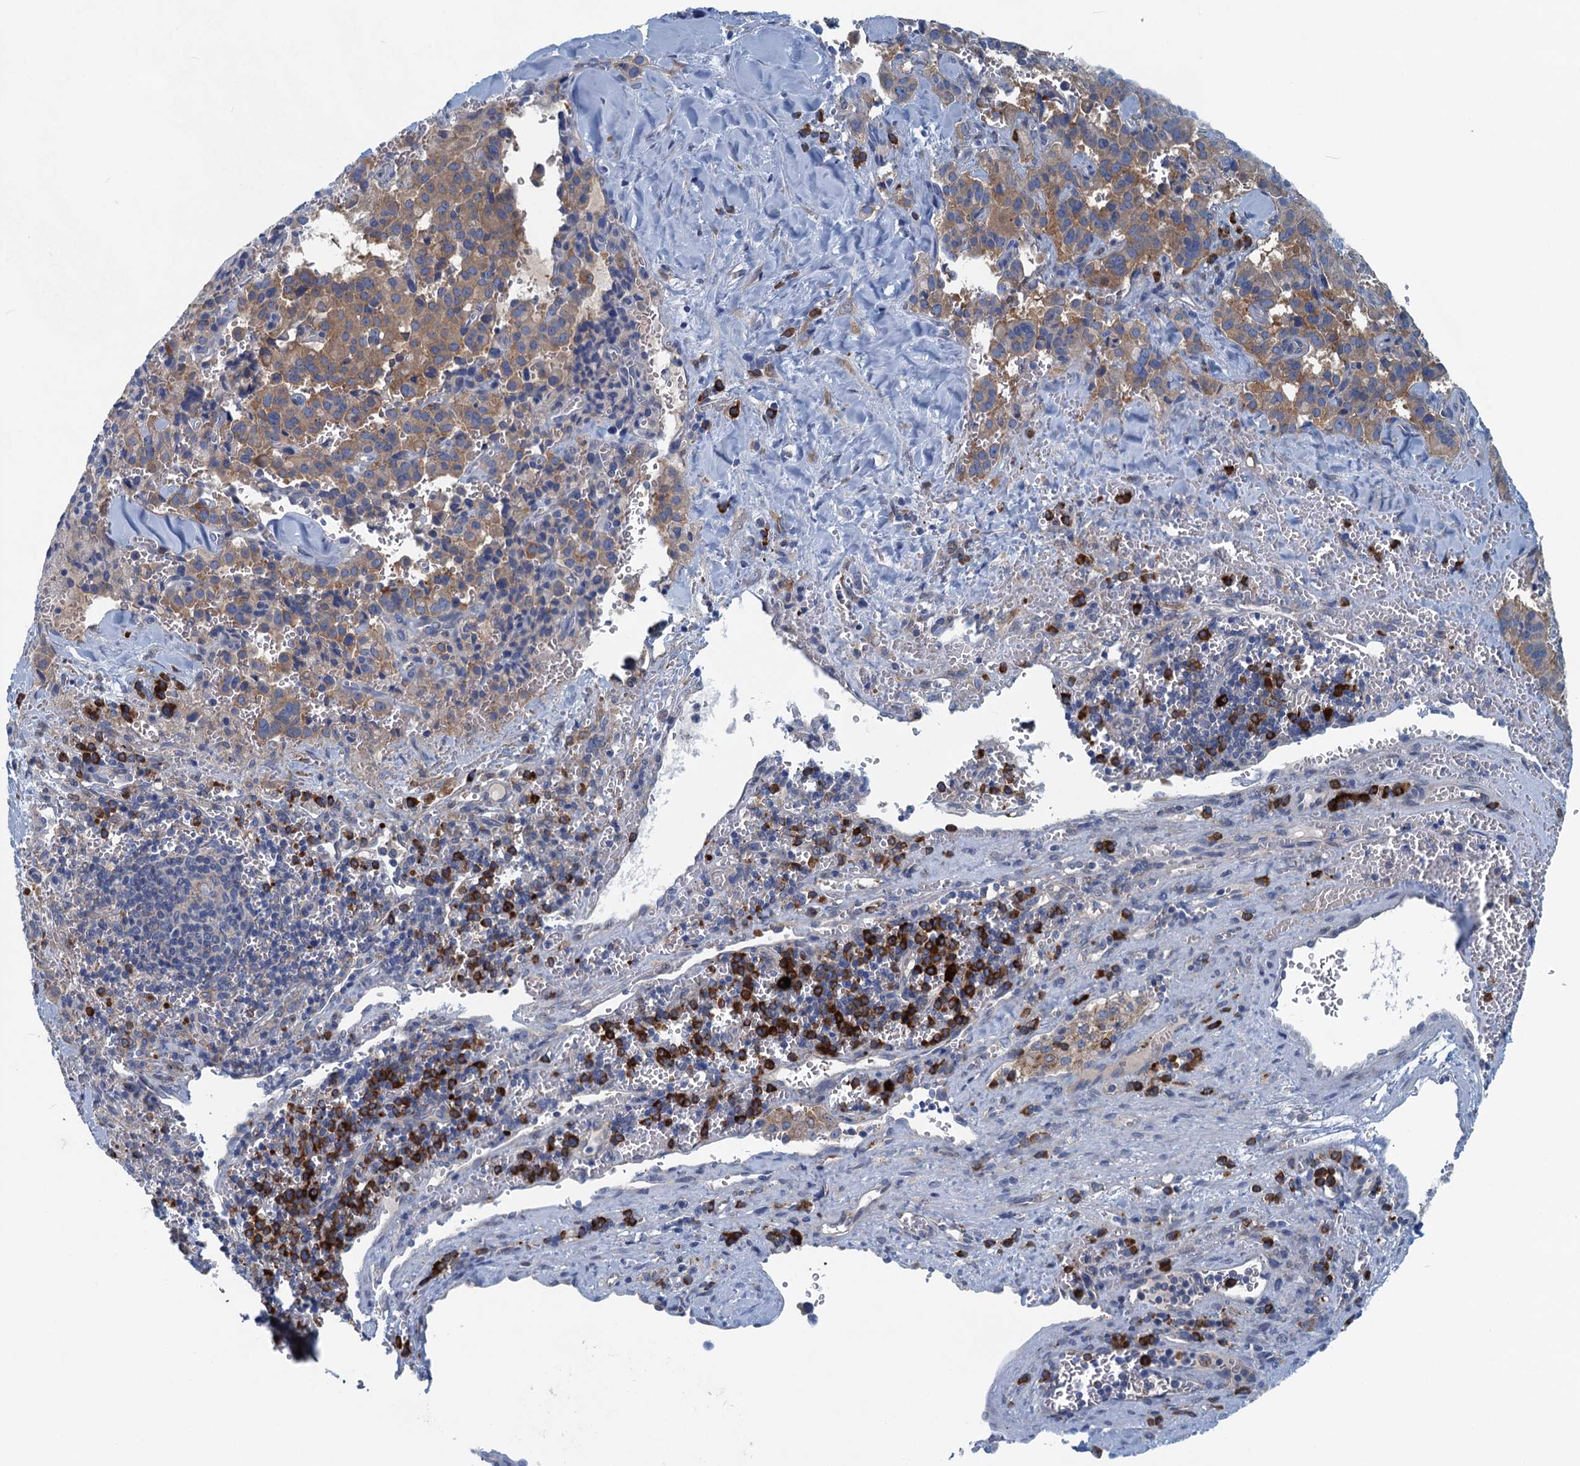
{"staining": {"intensity": "moderate", "quantity": ">75%", "location": "cytoplasmic/membranous"}, "tissue": "pancreatic cancer", "cell_type": "Tumor cells", "image_type": "cancer", "snomed": [{"axis": "morphology", "description": "Adenocarcinoma, NOS"}, {"axis": "topography", "description": "Pancreas"}], "caption": "High-magnification brightfield microscopy of pancreatic adenocarcinoma stained with DAB (brown) and counterstained with hematoxylin (blue). tumor cells exhibit moderate cytoplasmic/membranous staining is present in approximately>75% of cells.", "gene": "MYDGF", "patient": {"sex": "male", "age": 65}}